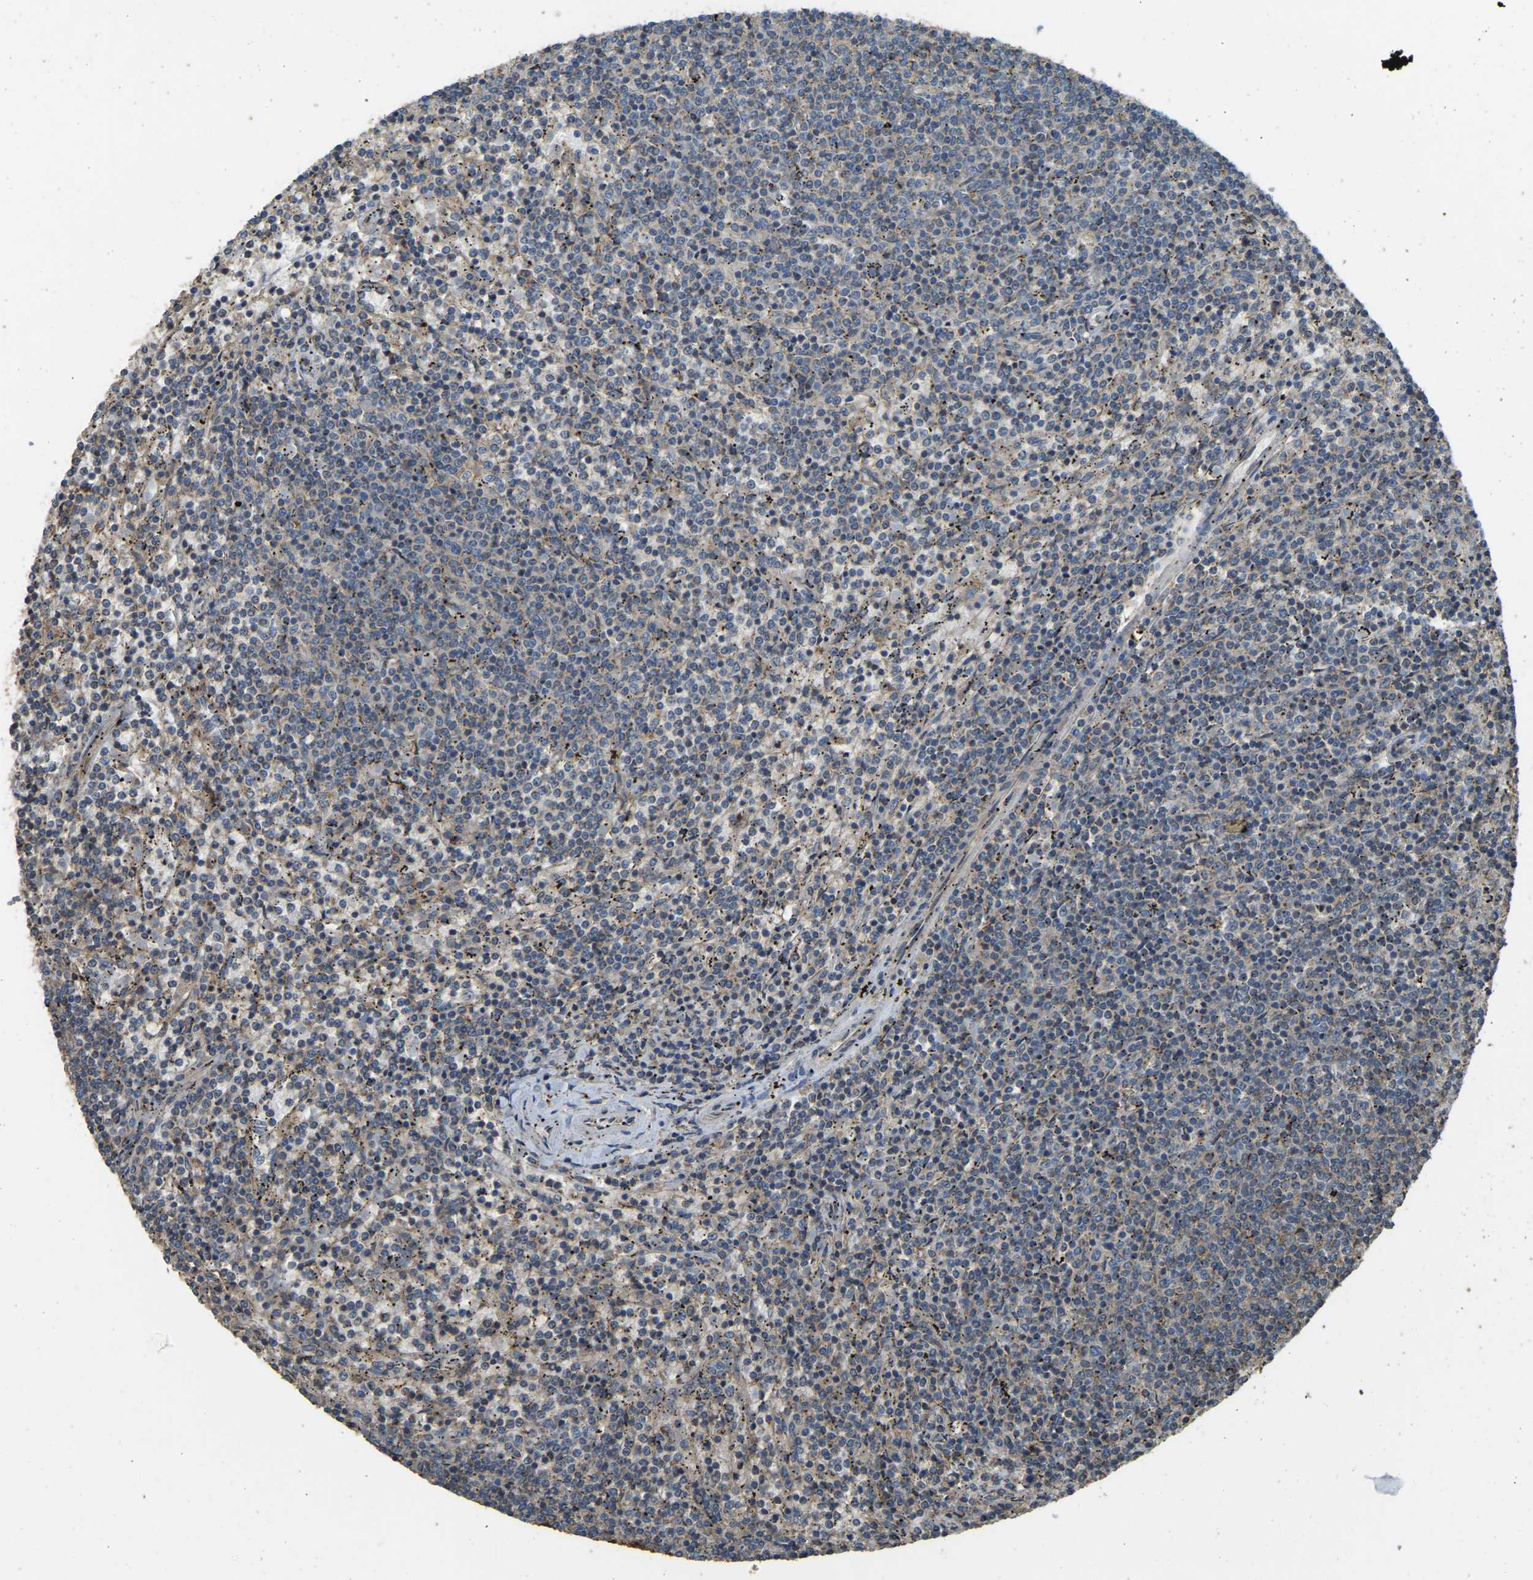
{"staining": {"intensity": "weak", "quantity": "<25%", "location": "cytoplasmic/membranous"}, "tissue": "lymphoma", "cell_type": "Tumor cells", "image_type": "cancer", "snomed": [{"axis": "morphology", "description": "Malignant lymphoma, non-Hodgkin's type, Low grade"}, {"axis": "topography", "description": "Spleen"}], "caption": "Immunohistochemistry image of neoplastic tissue: malignant lymphoma, non-Hodgkin's type (low-grade) stained with DAB demonstrates no significant protein expression in tumor cells.", "gene": "GNG2", "patient": {"sex": "female", "age": 50}}